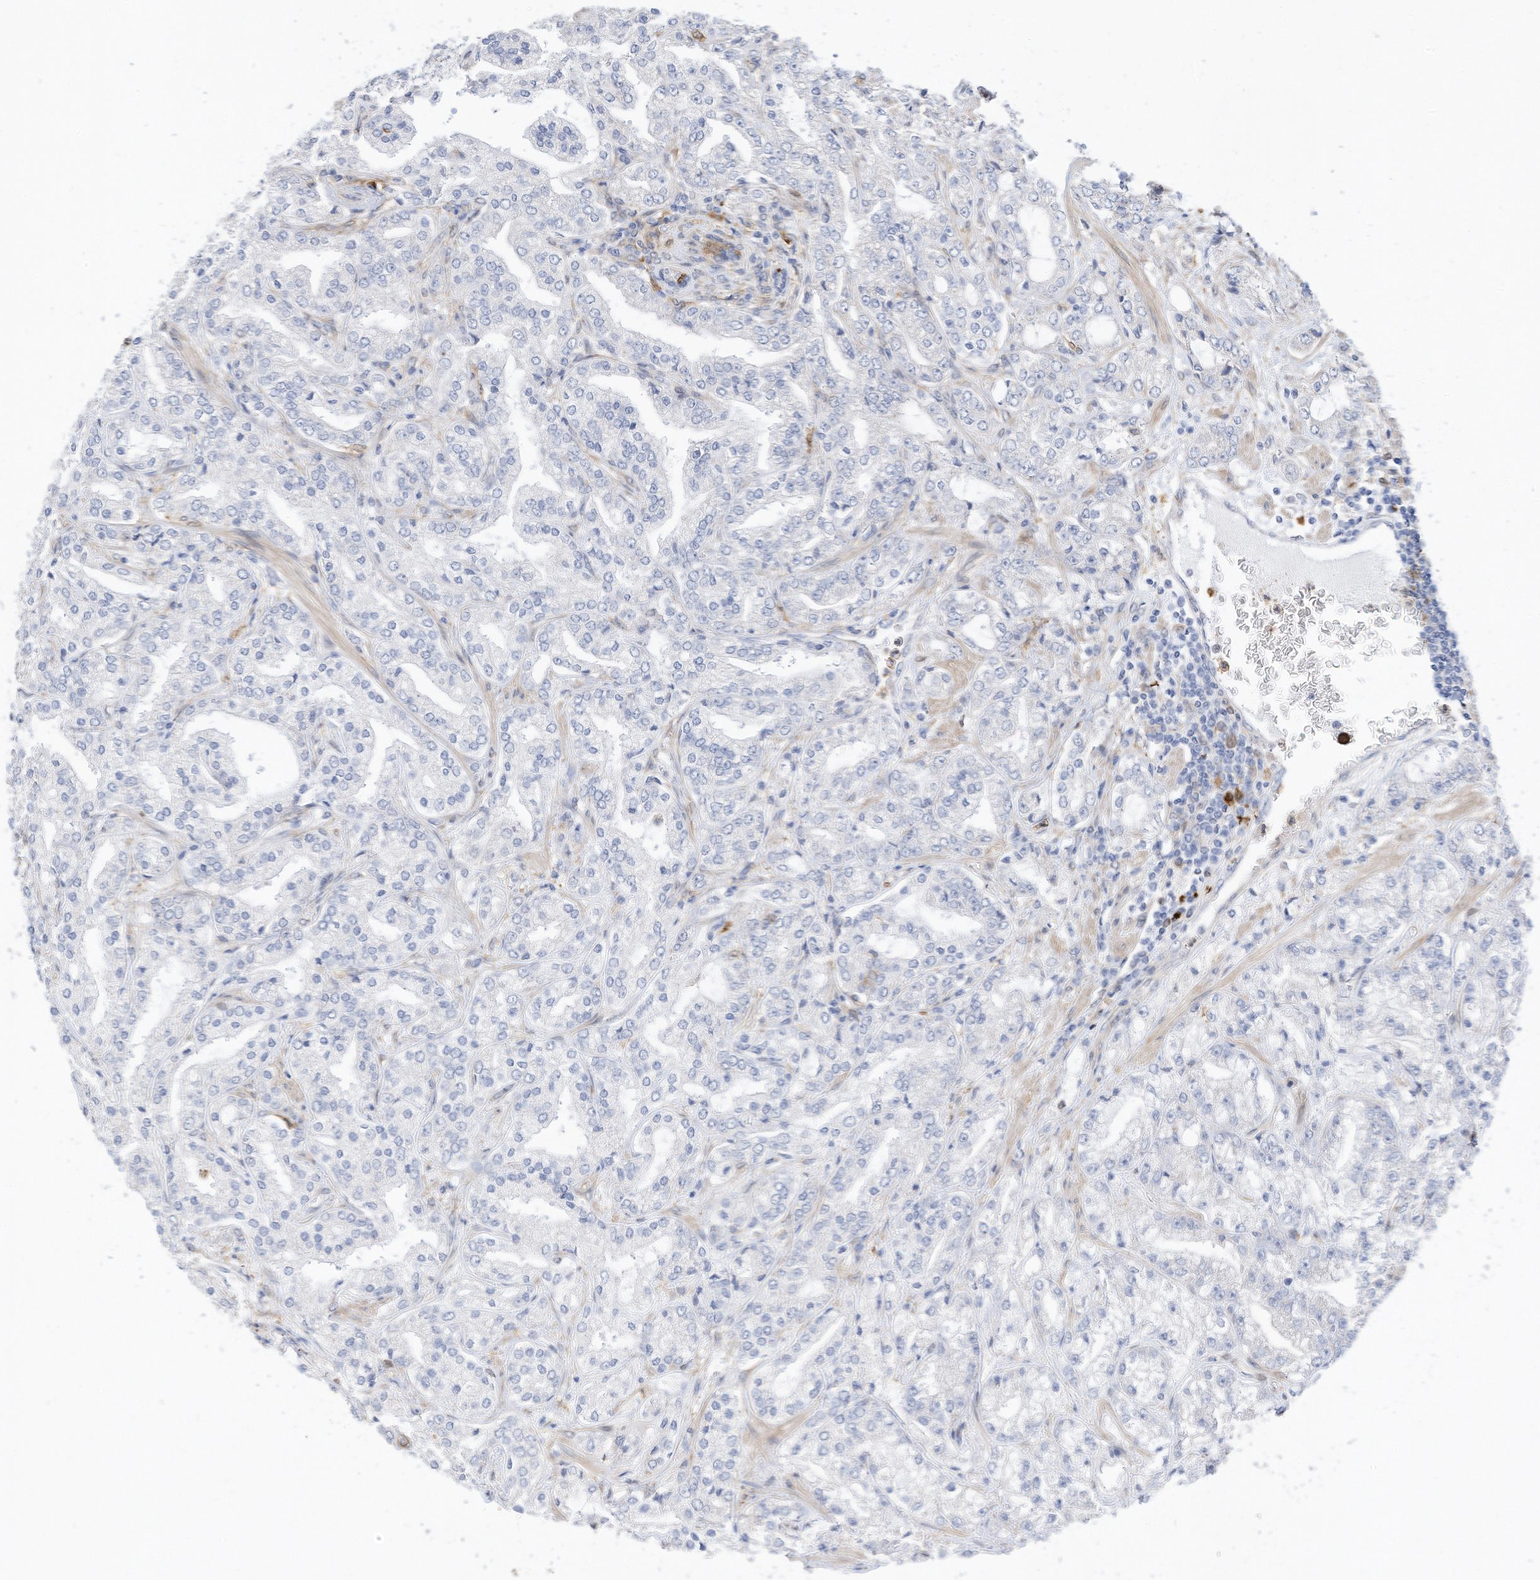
{"staining": {"intensity": "negative", "quantity": "none", "location": "none"}, "tissue": "prostate cancer", "cell_type": "Tumor cells", "image_type": "cancer", "snomed": [{"axis": "morphology", "description": "Adenocarcinoma, High grade"}, {"axis": "topography", "description": "Prostate"}], "caption": "Immunohistochemical staining of human prostate cancer displays no significant positivity in tumor cells.", "gene": "ATP13A1", "patient": {"sex": "male", "age": 64}}